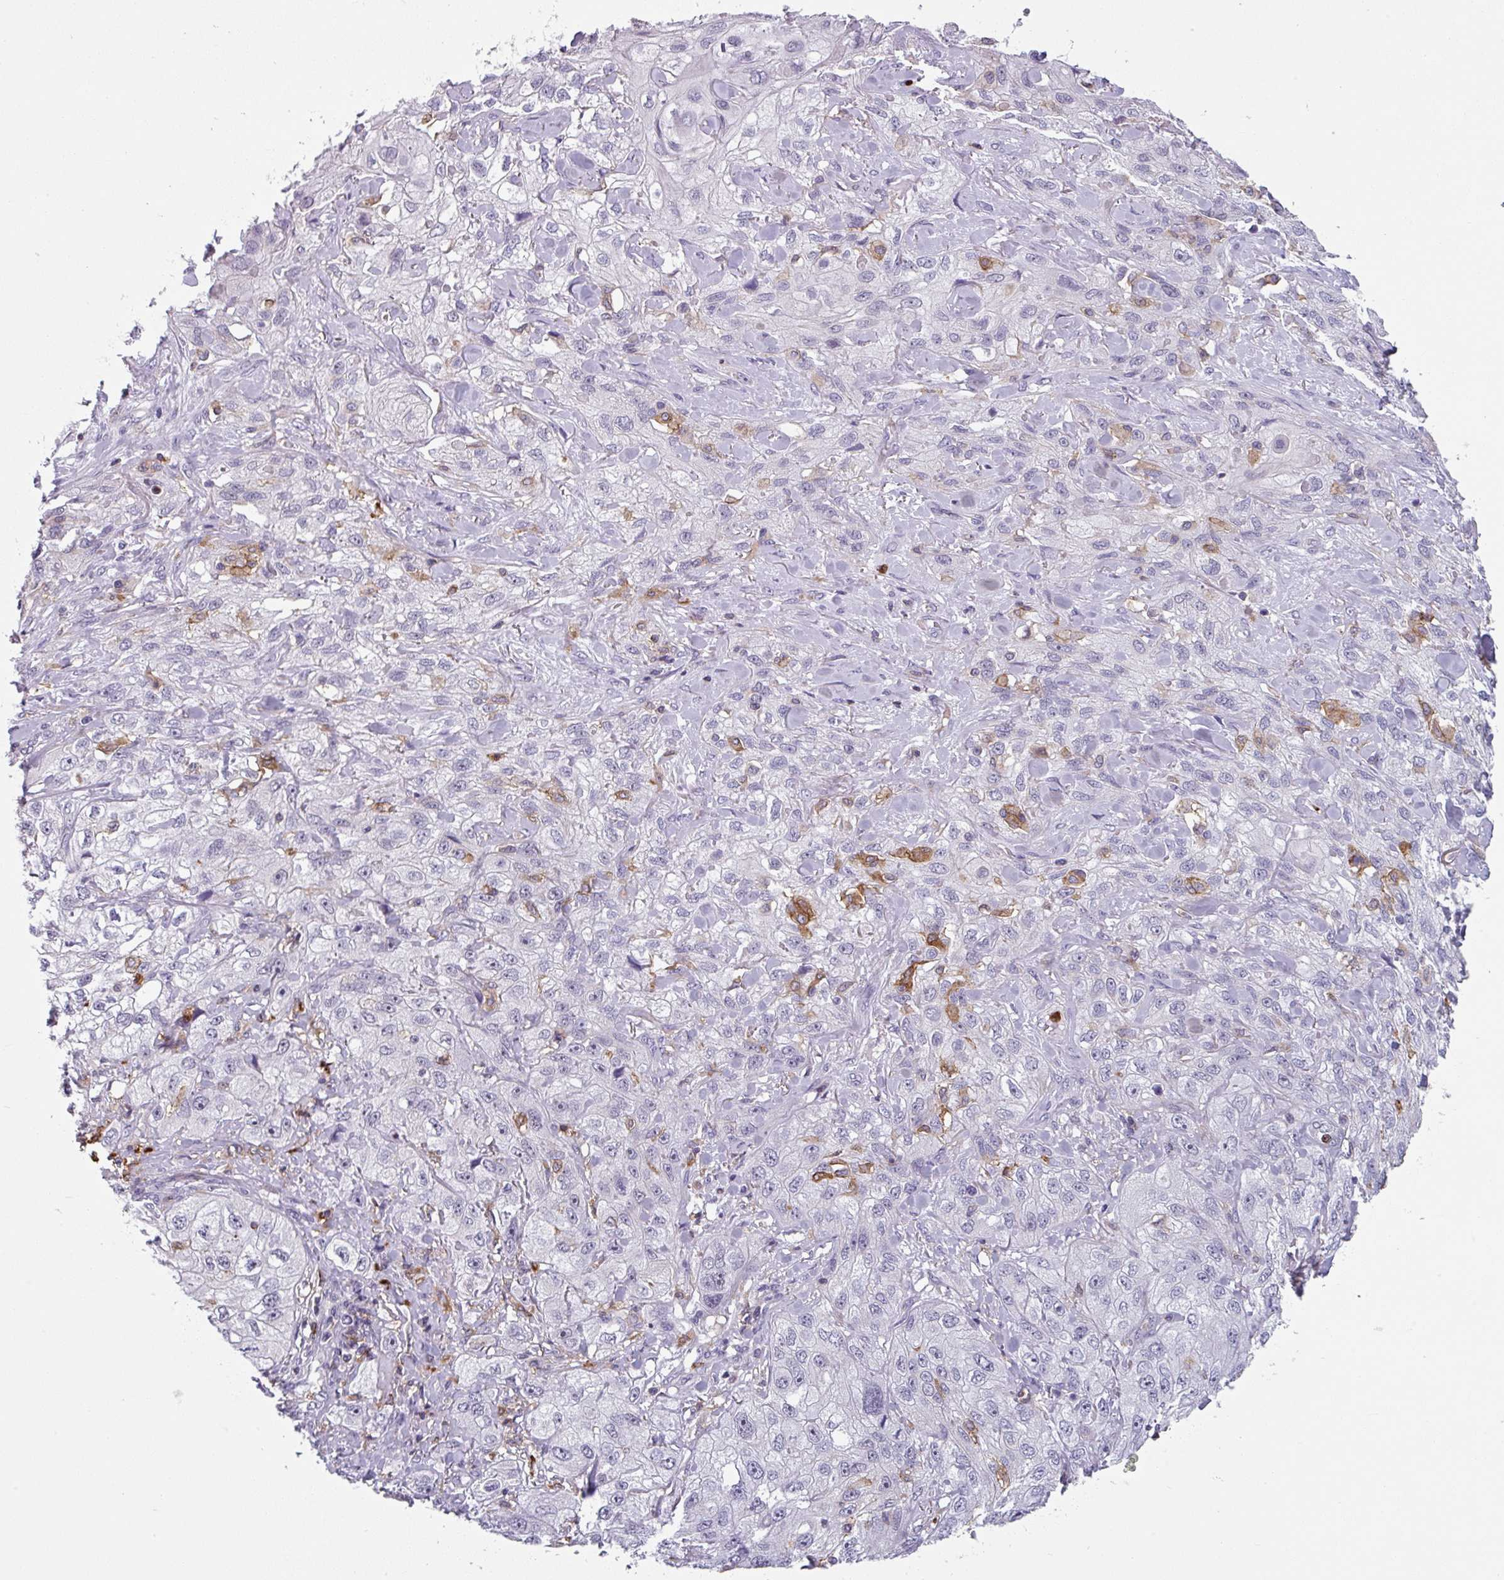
{"staining": {"intensity": "negative", "quantity": "none", "location": "none"}, "tissue": "skin cancer", "cell_type": "Tumor cells", "image_type": "cancer", "snomed": [{"axis": "morphology", "description": "Squamous cell carcinoma, NOS"}, {"axis": "topography", "description": "Skin"}, {"axis": "topography", "description": "Vulva"}], "caption": "IHC photomicrograph of neoplastic tissue: skin cancer stained with DAB (3,3'-diaminobenzidine) exhibits no significant protein expression in tumor cells.", "gene": "EXOSC5", "patient": {"sex": "female", "age": 86}}